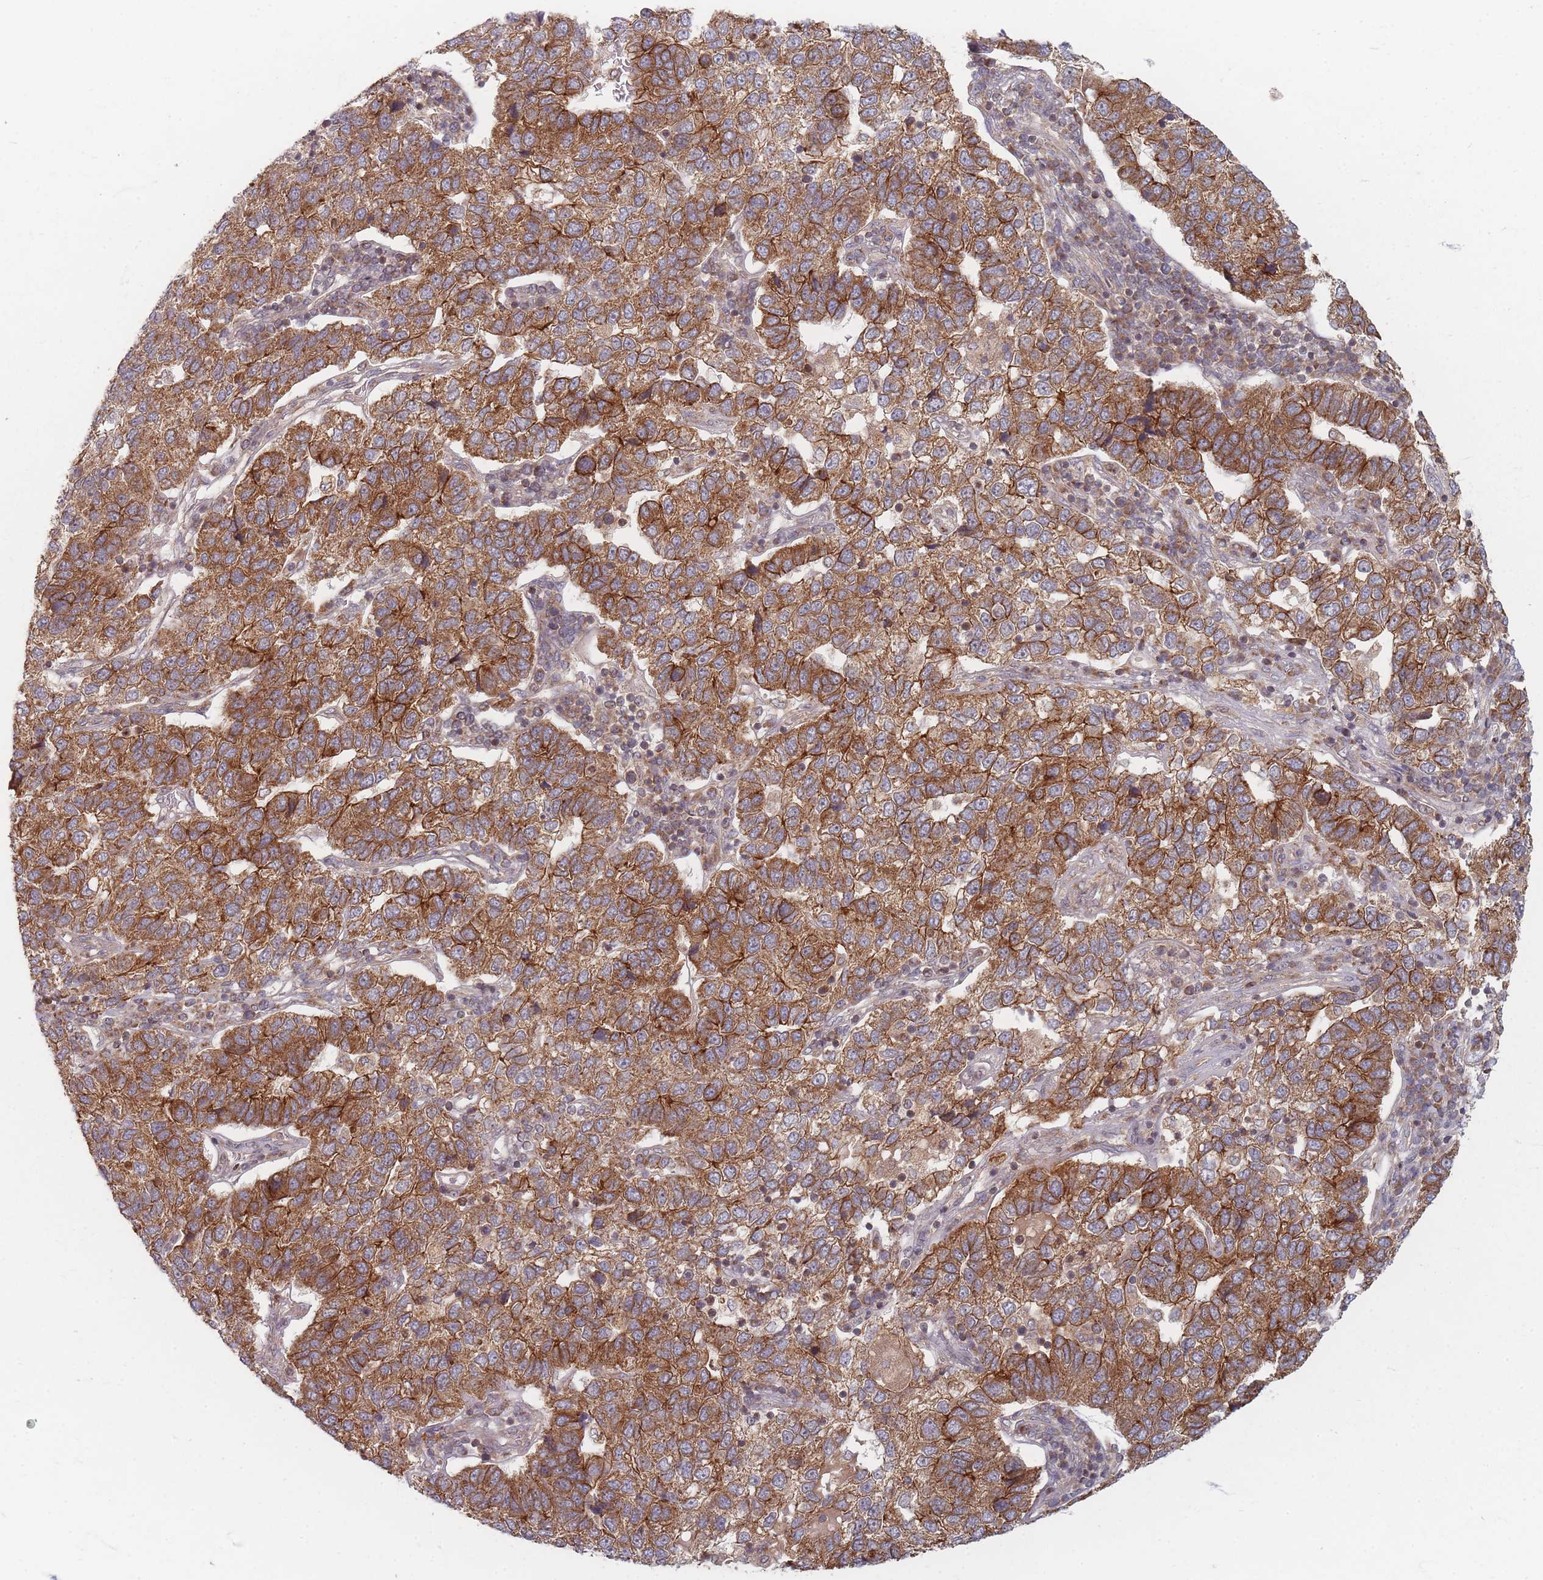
{"staining": {"intensity": "strong", "quantity": ">75%", "location": "cytoplasmic/membranous"}, "tissue": "pancreatic cancer", "cell_type": "Tumor cells", "image_type": "cancer", "snomed": [{"axis": "morphology", "description": "Adenocarcinoma, NOS"}, {"axis": "topography", "description": "Pancreas"}], "caption": "This histopathology image reveals adenocarcinoma (pancreatic) stained with immunohistochemistry to label a protein in brown. The cytoplasmic/membranous of tumor cells show strong positivity for the protein. Nuclei are counter-stained blue.", "gene": "RADX", "patient": {"sex": "female", "age": 61}}